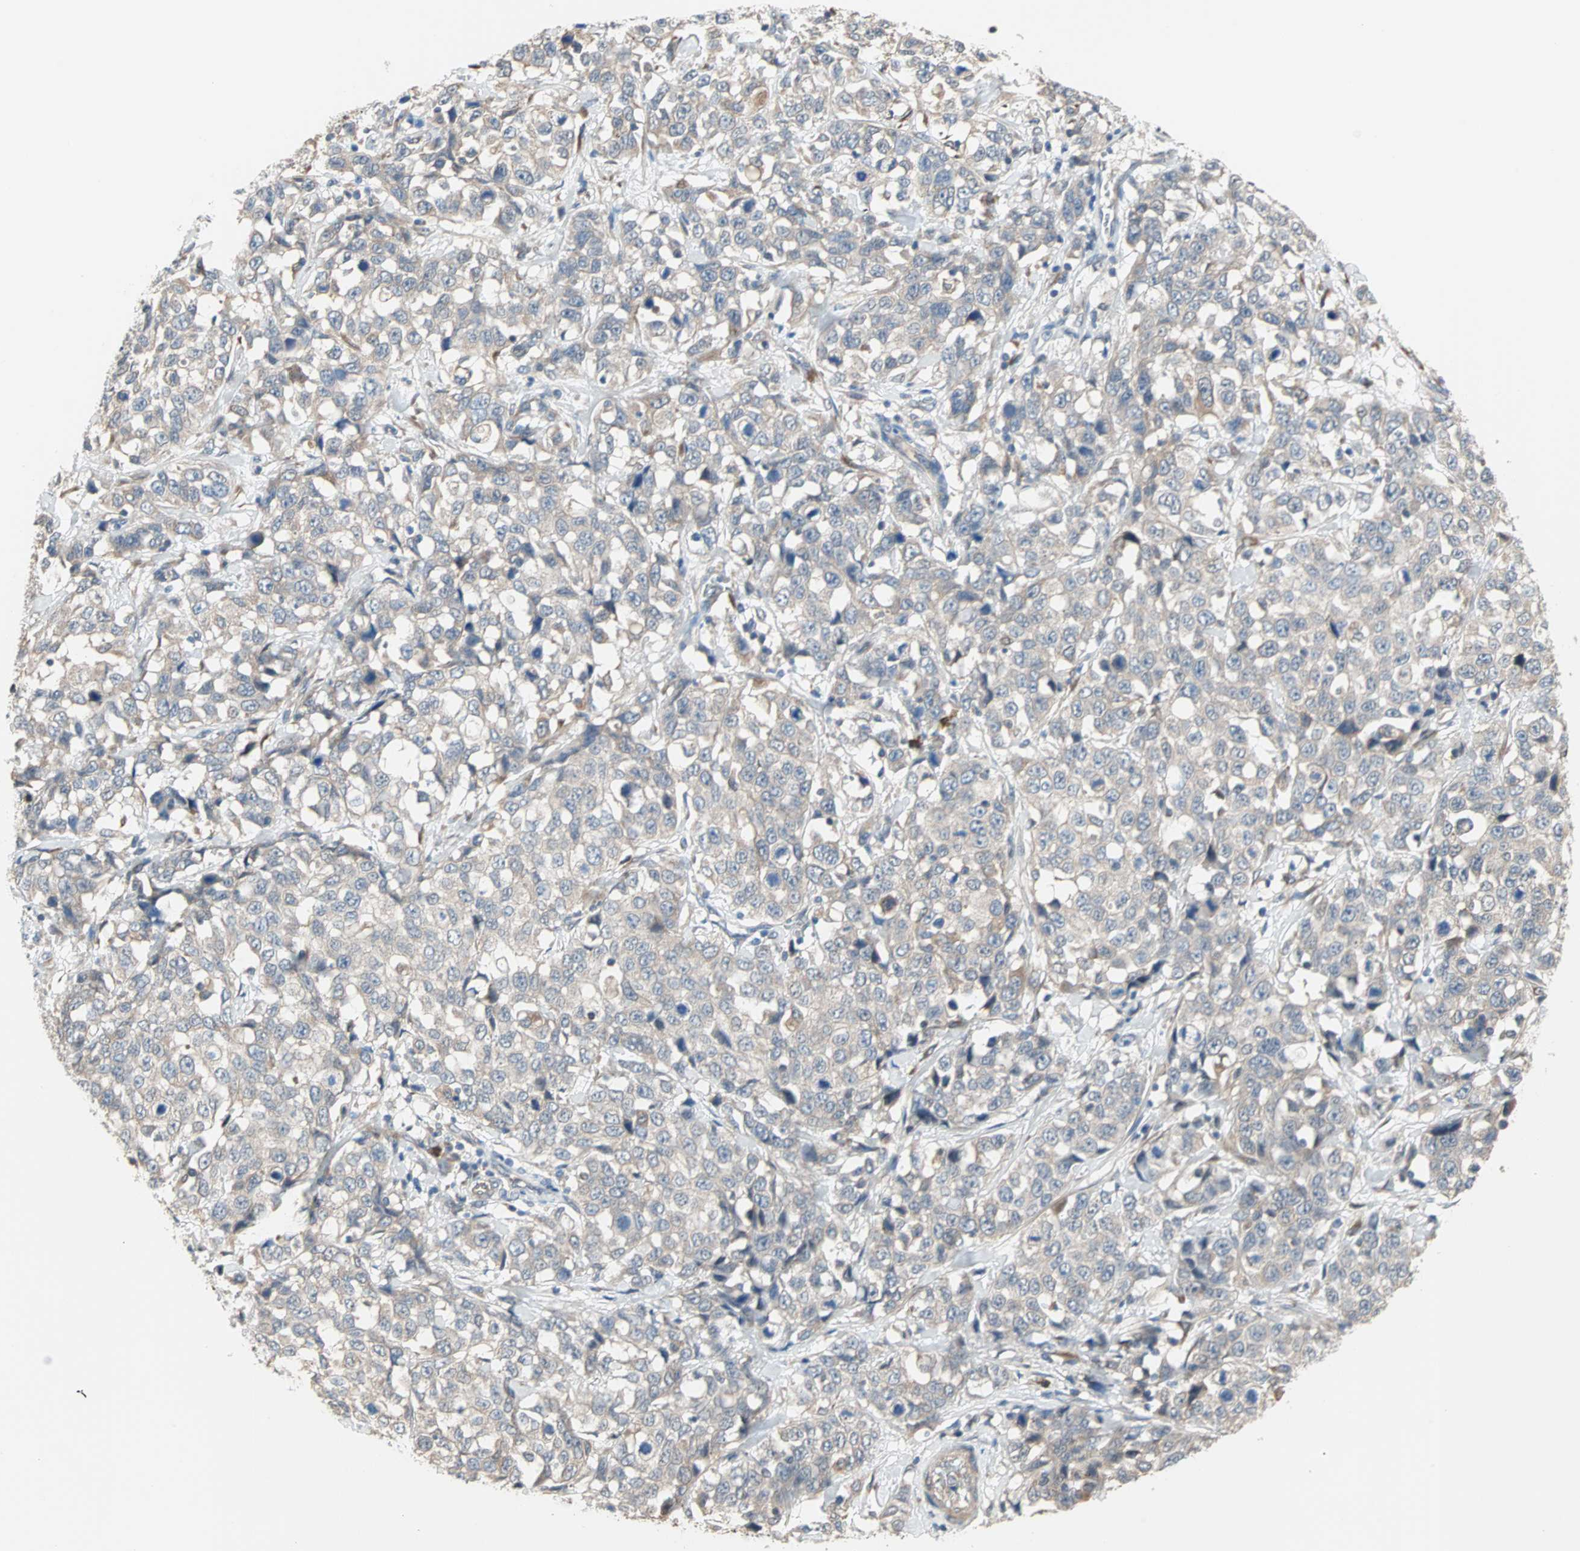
{"staining": {"intensity": "weak", "quantity": "25%-75%", "location": "cytoplasmic/membranous"}, "tissue": "stomach cancer", "cell_type": "Tumor cells", "image_type": "cancer", "snomed": [{"axis": "morphology", "description": "Normal tissue, NOS"}, {"axis": "morphology", "description": "Adenocarcinoma, NOS"}, {"axis": "topography", "description": "Stomach"}], "caption": "This histopathology image reveals immunohistochemistry (IHC) staining of adenocarcinoma (stomach), with low weak cytoplasmic/membranous expression in about 25%-75% of tumor cells.", "gene": "SAR1A", "patient": {"sex": "male", "age": 48}}